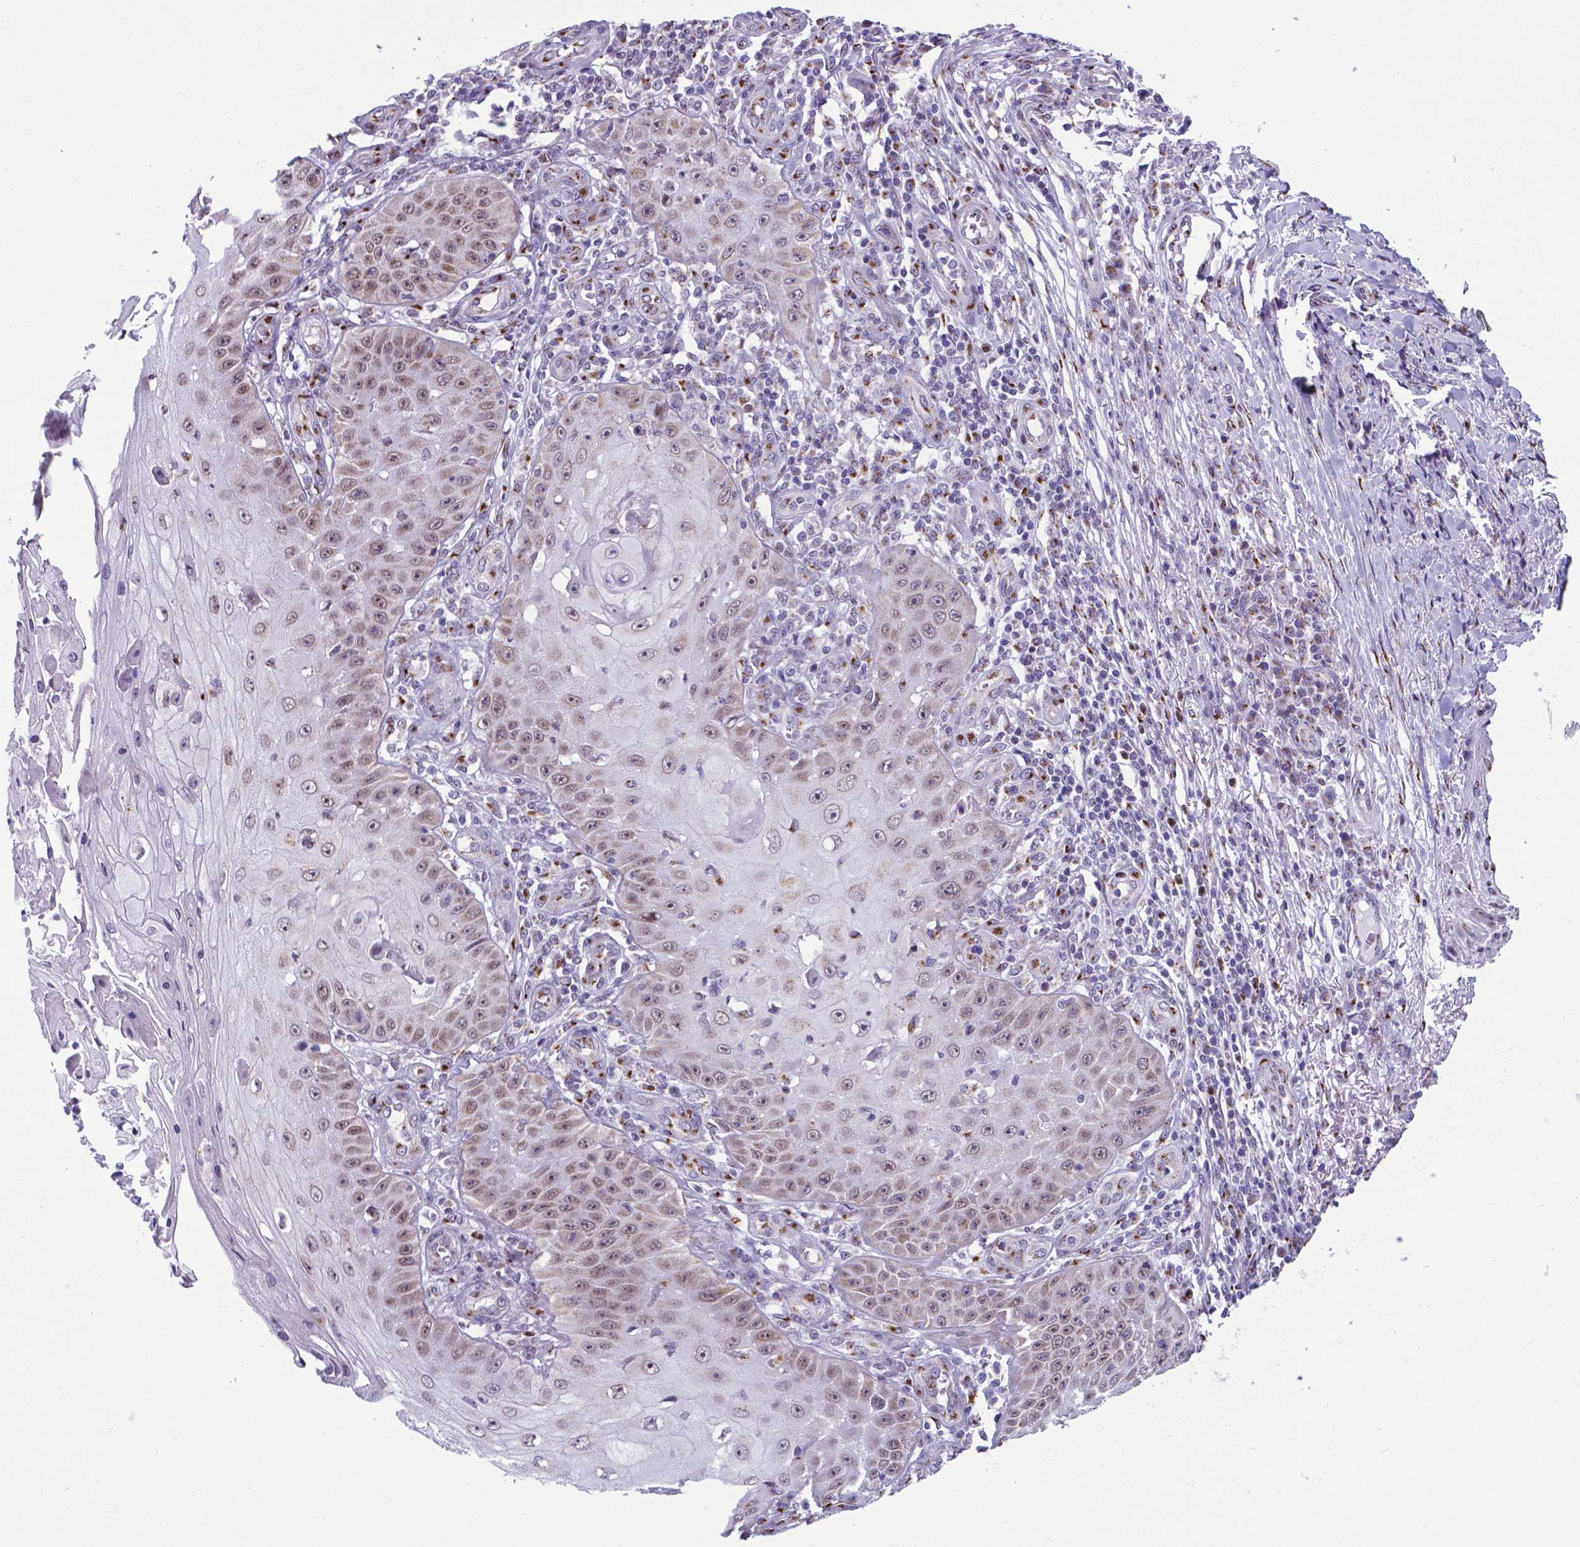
{"staining": {"intensity": "weak", "quantity": "25%-75%", "location": "nuclear"}, "tissue": "skin cancer", "cell_type": "Tumor cells", "image_type": "cancer", "snomed": [{"axis": "morphology", "description": "Squamous cell carcinoma, NOS"}, {"axis": "topography", "description": "Skin"}], "caption": "The micrograph displays immunohistochemical staining of skin cancer (squamous cell carcinoma). There is weak nuclear staining is appreciated in about 25%-75% of tumor cells. Nuclei are stained in blue.", "gene": "MRPL10", "patient": {"sex": "male", "age": 70}}